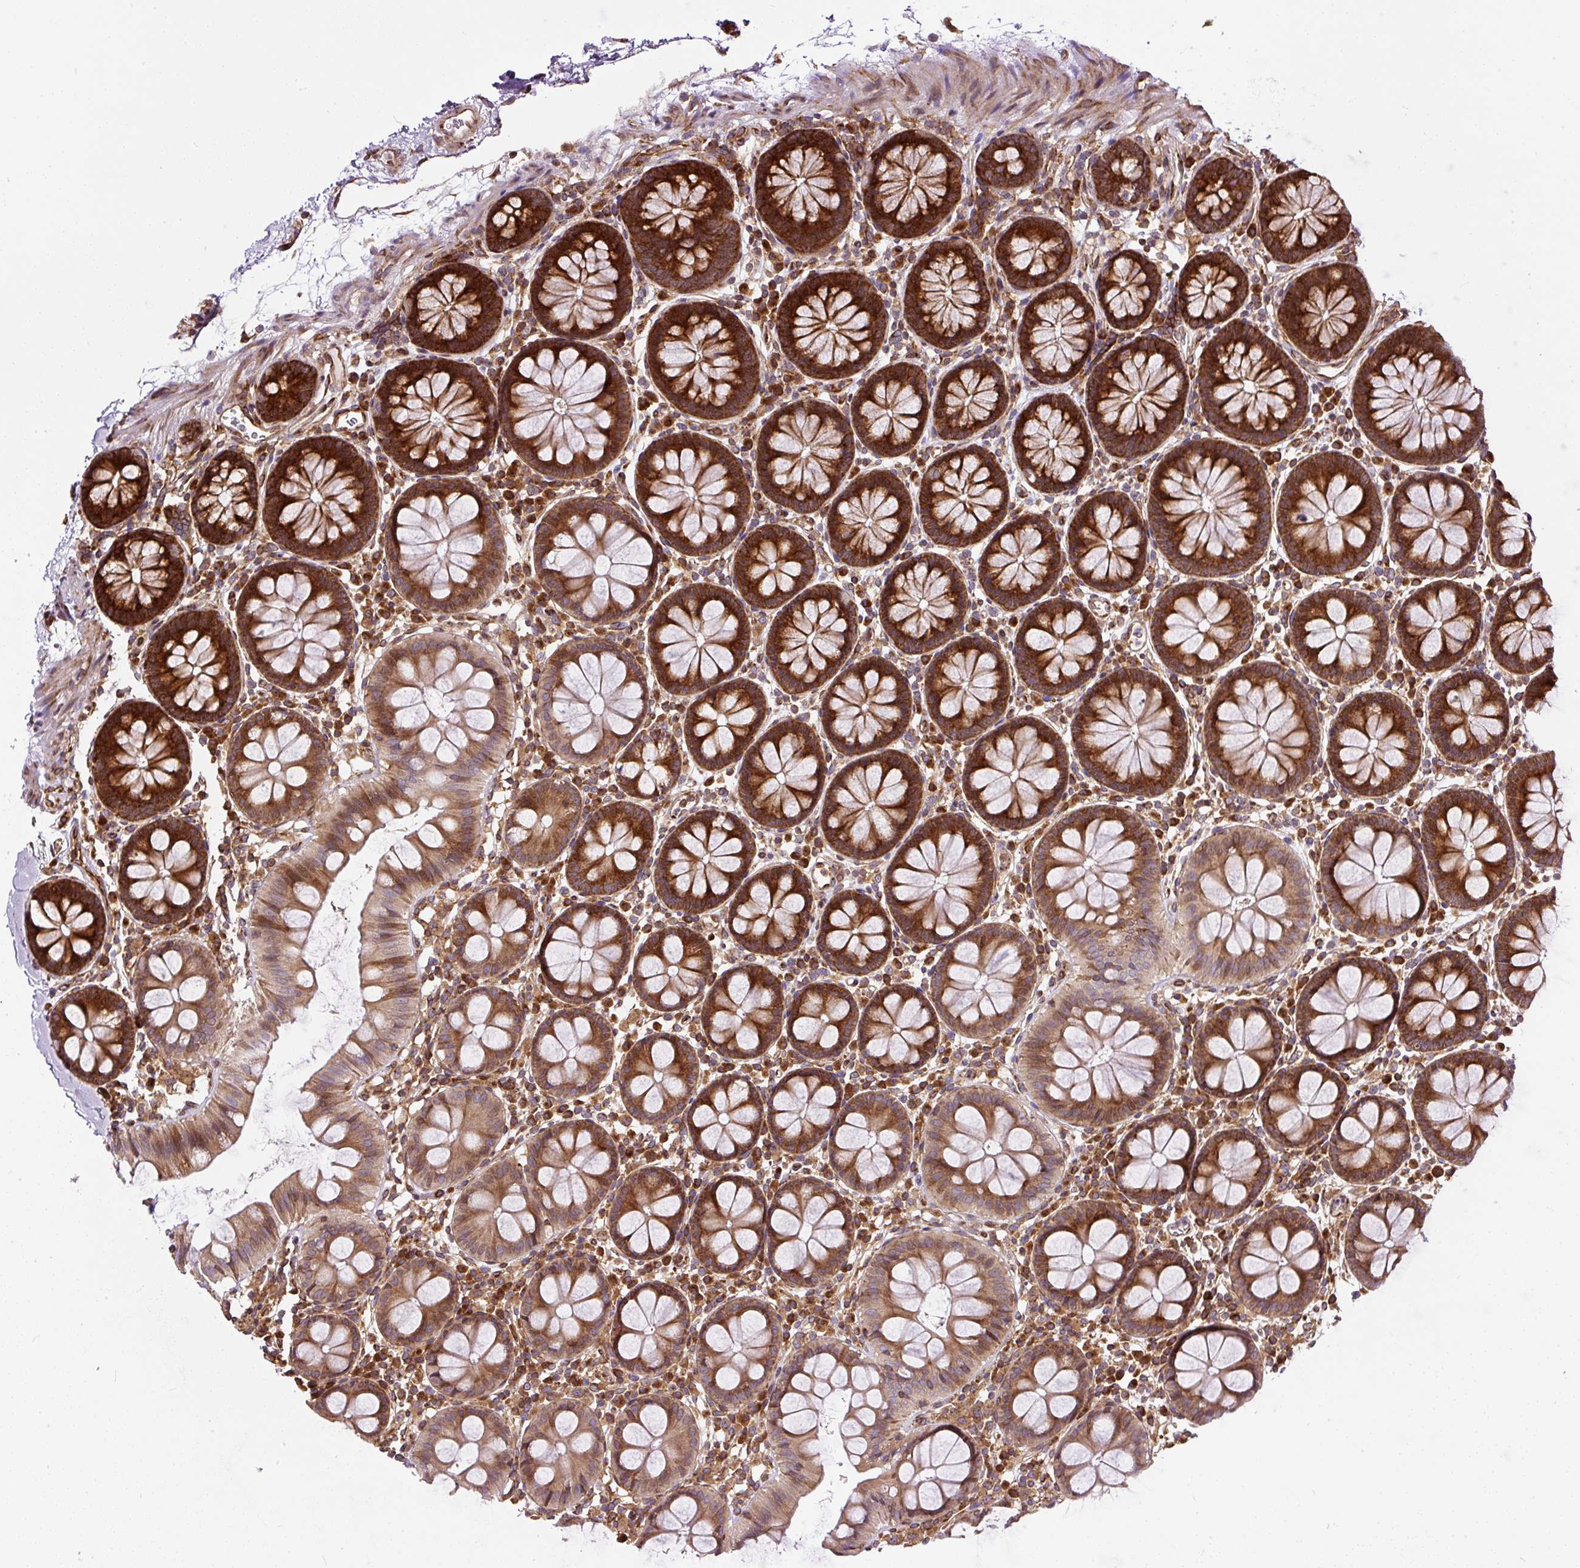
{"staining": {"intensity": "moderate", "quantity": ">75%", "location": "cytoplasmic/membranous"}, "tissue": "colon", "cell_type": "Endothelial cells", "image_type": "normal", "snomed": [{"axis": "morphology", "description": "Normal tissue, NOS"}, {"axis": "topography", "description": "Colon"}], "caption": "The micrograph exhibits staining of normal colon, revealing moderate cytoplasmic/membranous protein expression (brown color) within endothelial cells. Nuclei are stained in blue.", "gene": "KDM4E", "patient": {"sex": "male", "age": 75}}